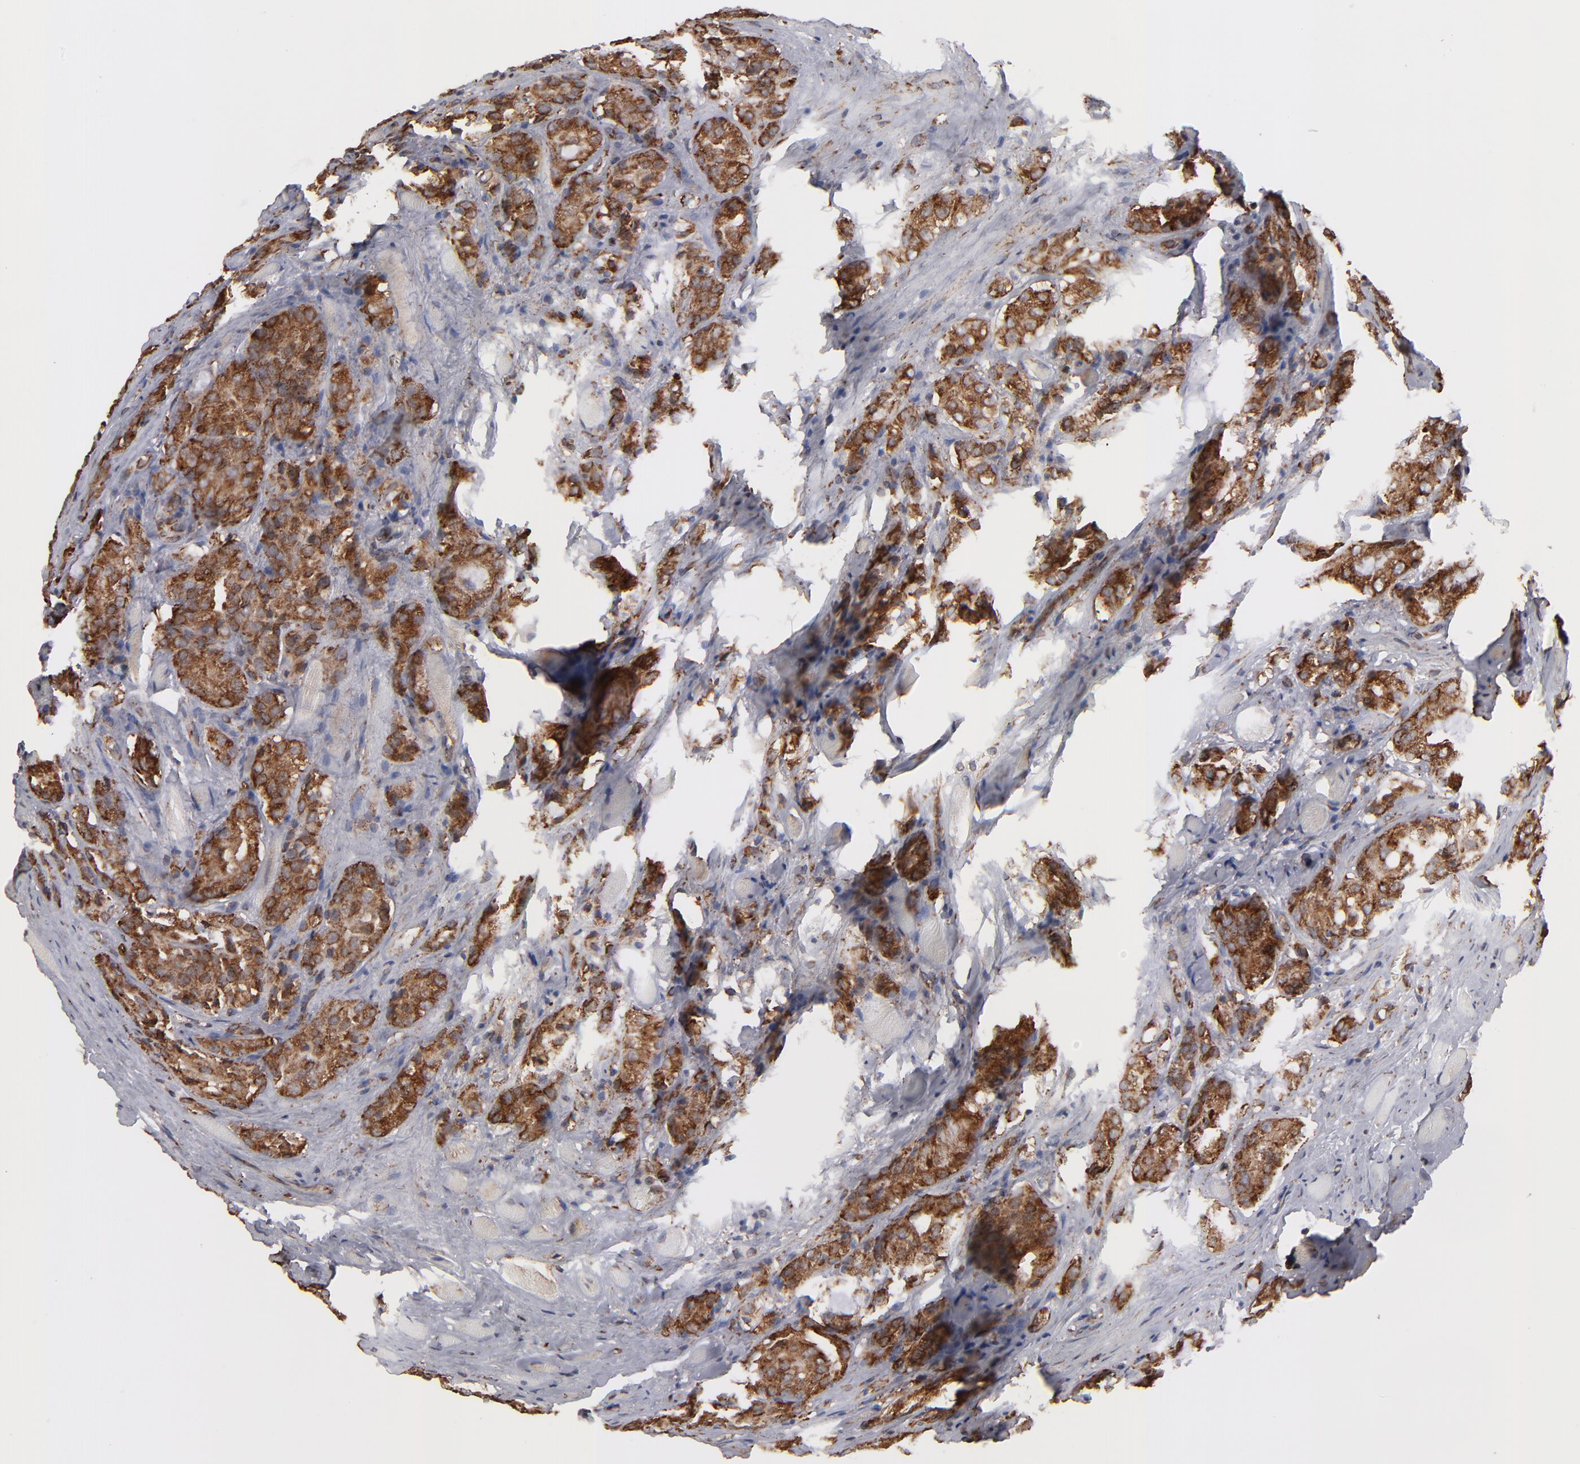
{"staining": {"intensity": "strong", "quantity": ">75%", "location": "cytoplasmic/membranous"}, "tissue": "prostate cancer", "cell_type": "Tumor cells", "image_type": "cancer", "snomed": [{"axis": "morphology", "description": "Adenocarcinoma, Medium grade"}, {"axis": "topography", "description": "Prostate"}], "caption": "Immunohistochemistry (IHC) (DAB (3,3'-diaminobenzidine)) staining of human adenocarcinoma (medium-grade) (prostate) displays strong cytoplasmic/membranous protein expression in approximately >75% of tumor cells.", "gene": "KTN1", "patient": {"sex": "male", "age": 60}}